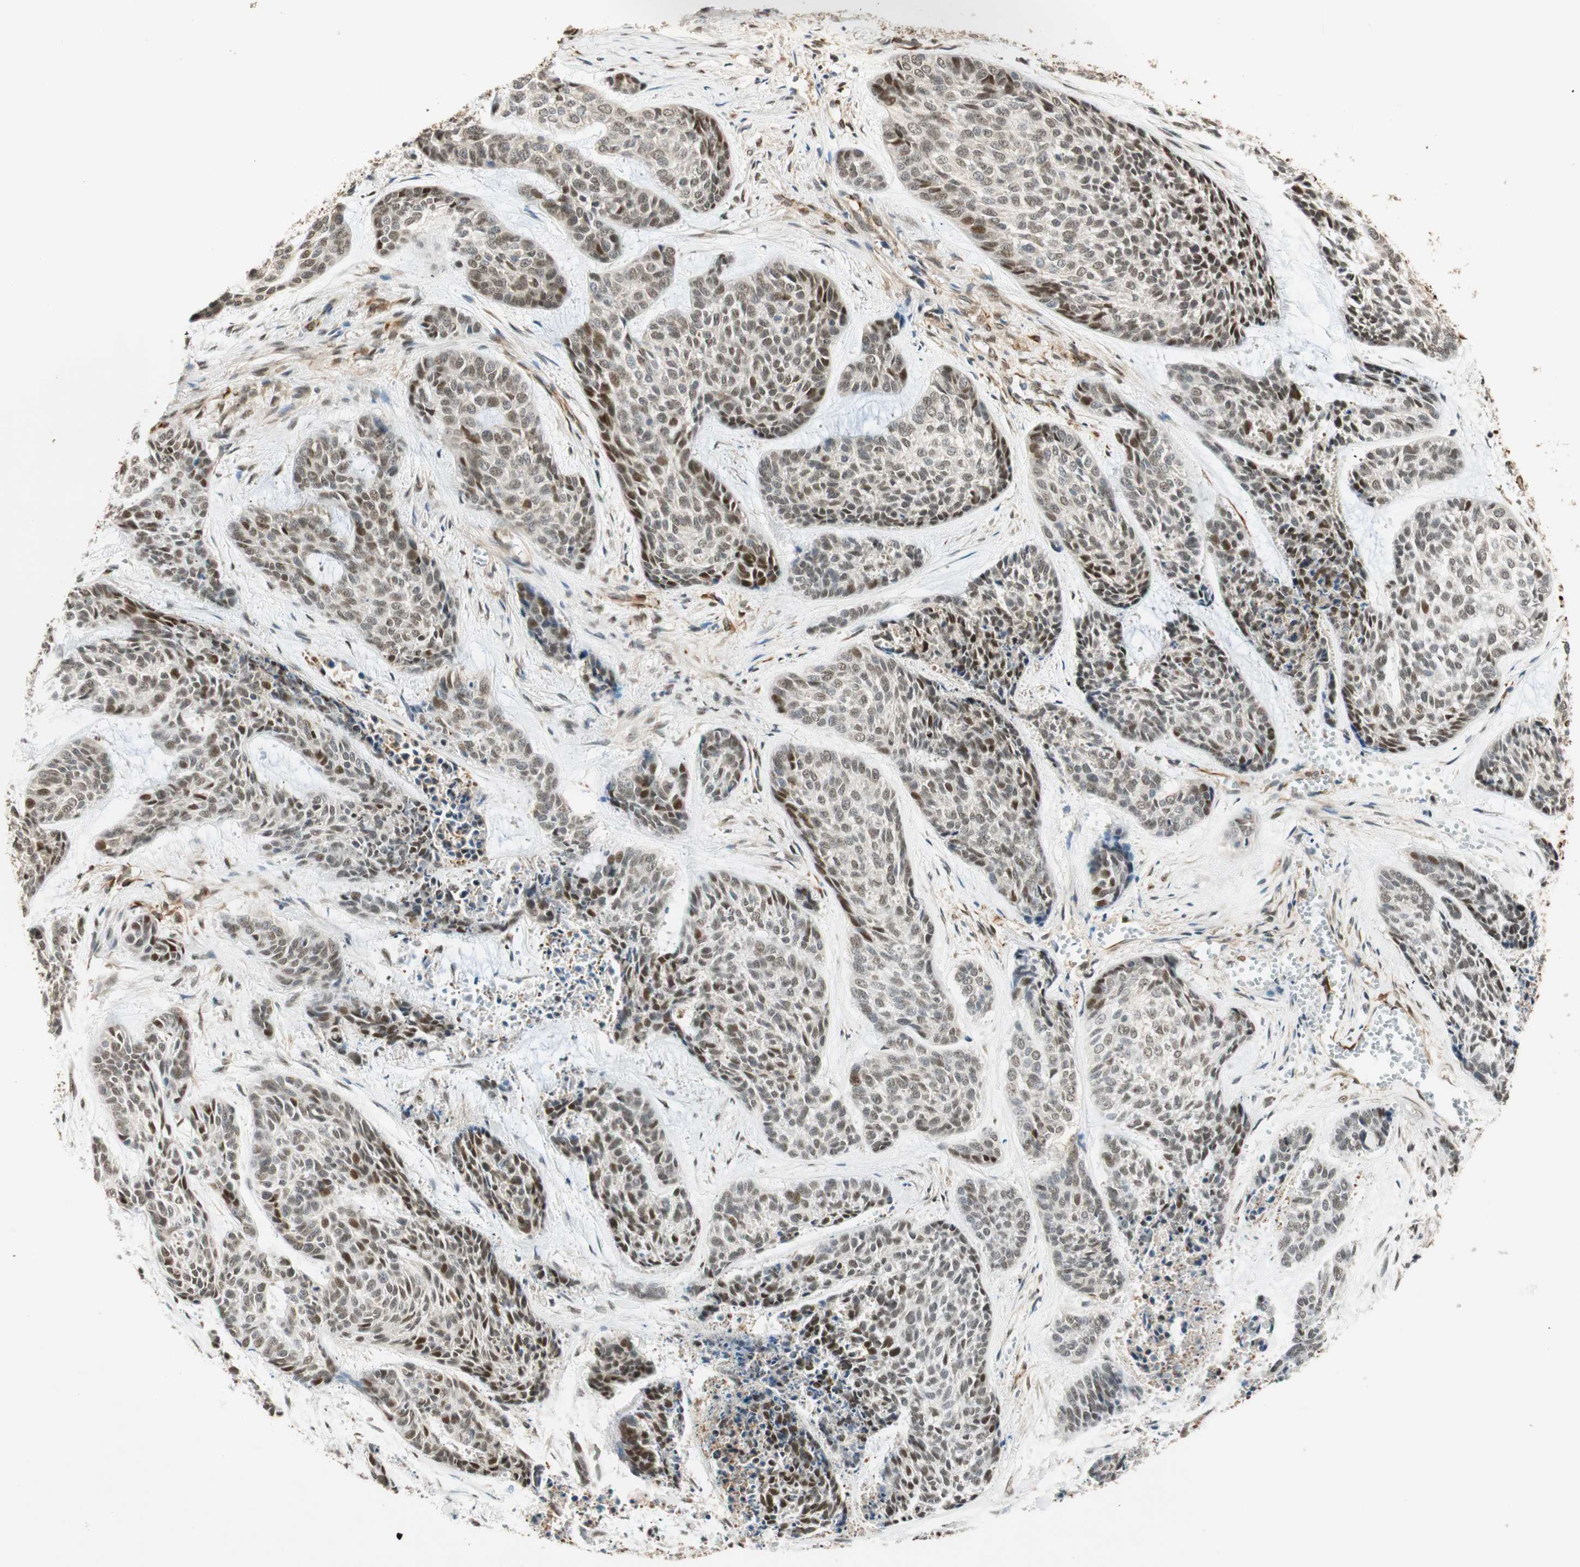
{"staining": {"intensity": "weak", "quantity": "<25%", "location": "nuclear"}, "tissue": "skin cancer", "cell_type": "Tumor cells", "image_type": "cancer", "snomed": [{"axis": "morphology", "description": "Basal cell carcinoma"}, {"axis": "topography", "description": "Skin"}], "caption": "An immunohistochemistry (IHC) histopathology image of basal cell carcinoma (skin) is shown. There is no staining in tumor cells of basal cell carcinoma (skin). Brightfield microscopy of immunohistochemistry (IHC) stained with DAB (brown) and hematoxylin (blue), captured at high magnification.", "gene": "NES", "patient": {"sex": "female", "age": 64}}